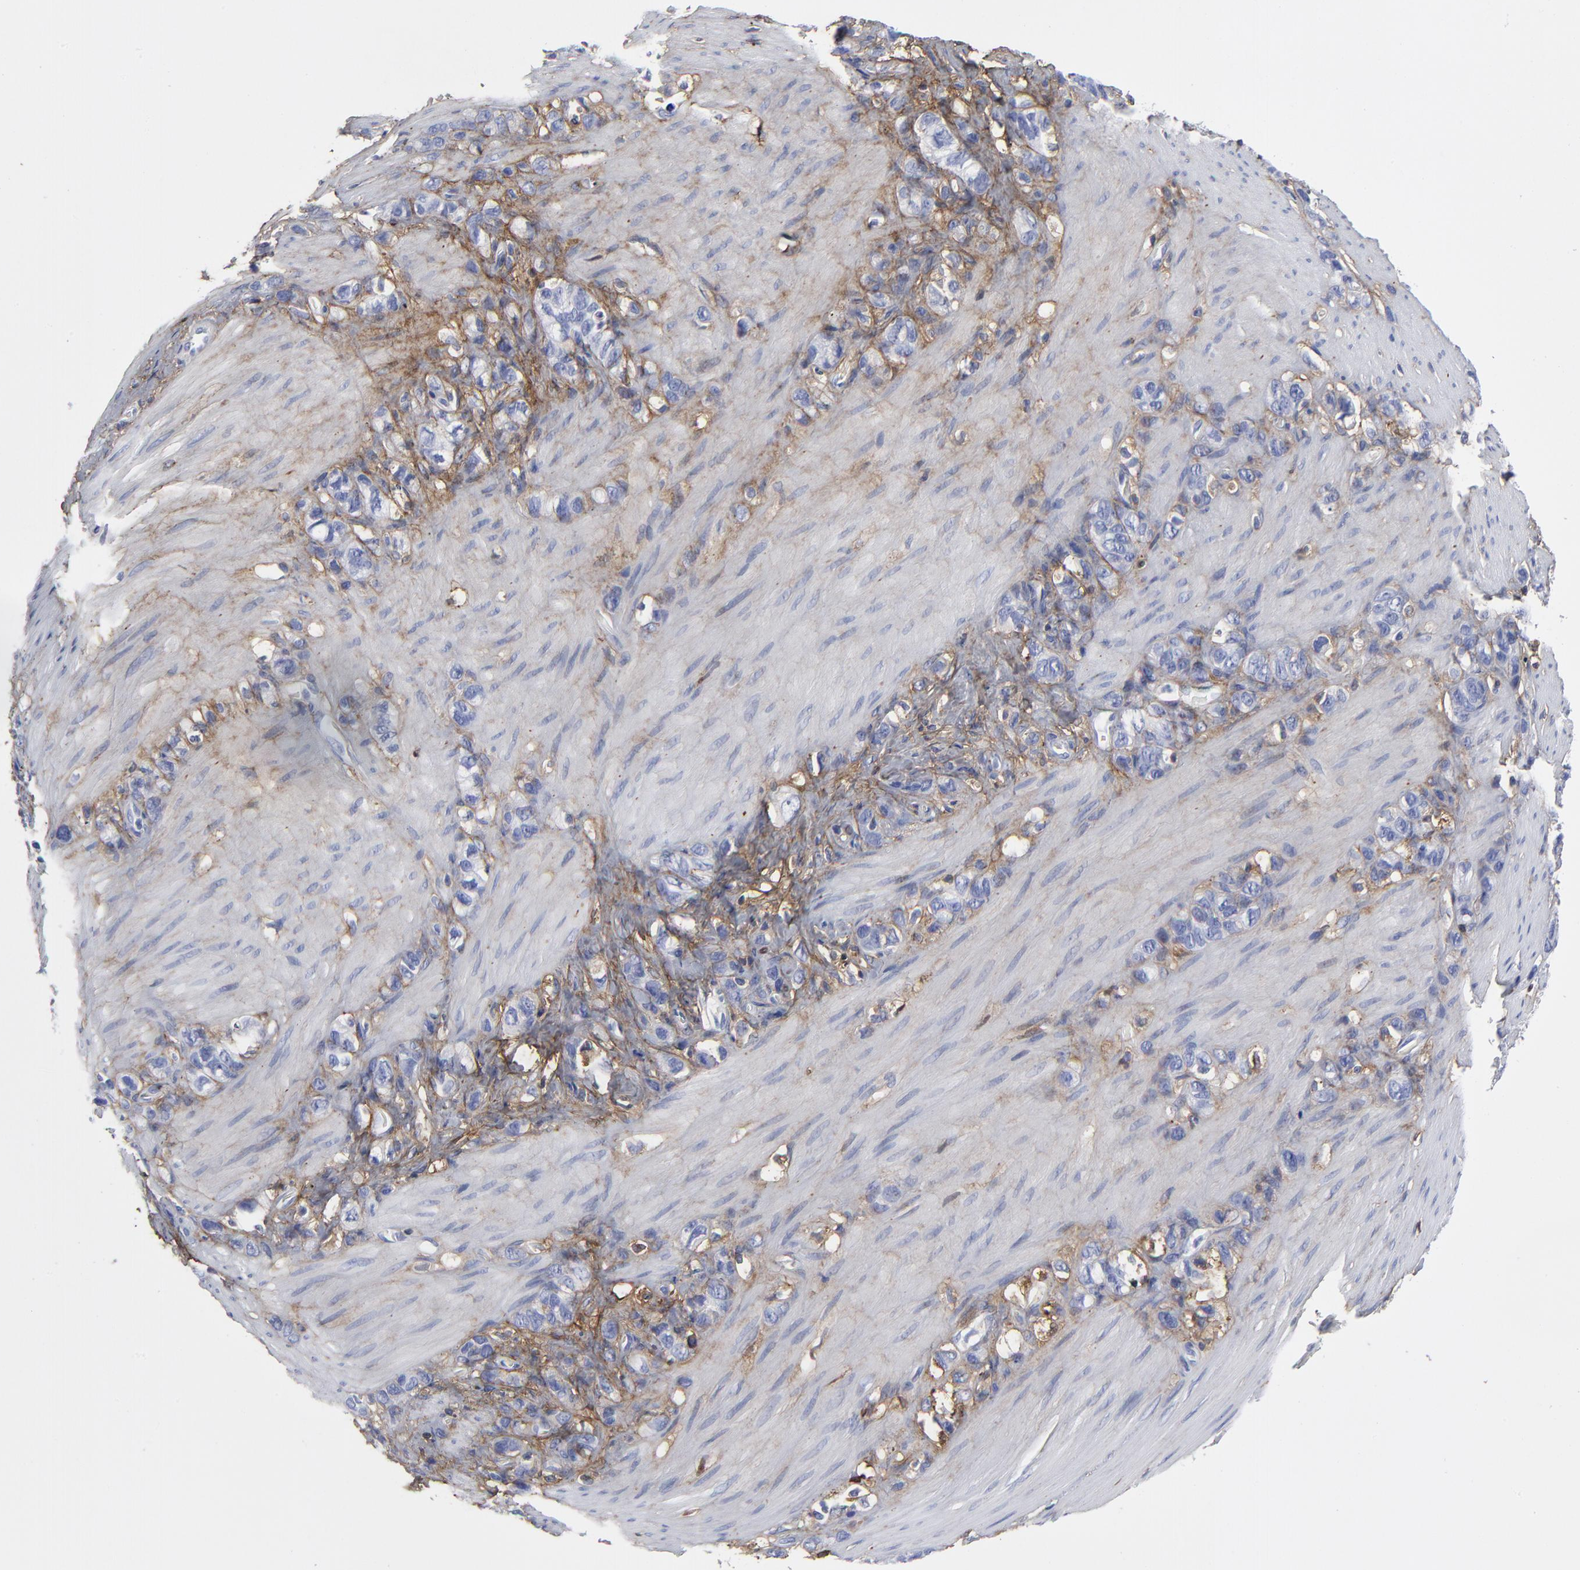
{"staining": {"intensity": "weak", "quantity": "<25%", "location": "cytoplasmic/membranous"}, "tissue": "stomach cancer", "cell_type": "Tumor cells", "image_type": "cancer", "snomed": [{"axis": "morphology", "description": "Normal tissue, NOS"}, {"axis": "morphology", "description": "Adenocarcinoma, NOS"}, {"axis": "morphology", "description": "Adenocarcinoma, High grade"}, {"axis": "topography", "description": "Stomach, upper"}, {"axis": "topography", "description": "Stomach"}], "caption": "An IHC histopathology image of stomach cancer is shown. There is no staining in tumor cells of stomach cancer.", "gene": "DCN", "patient": {"sex": "female", "age": 65}}